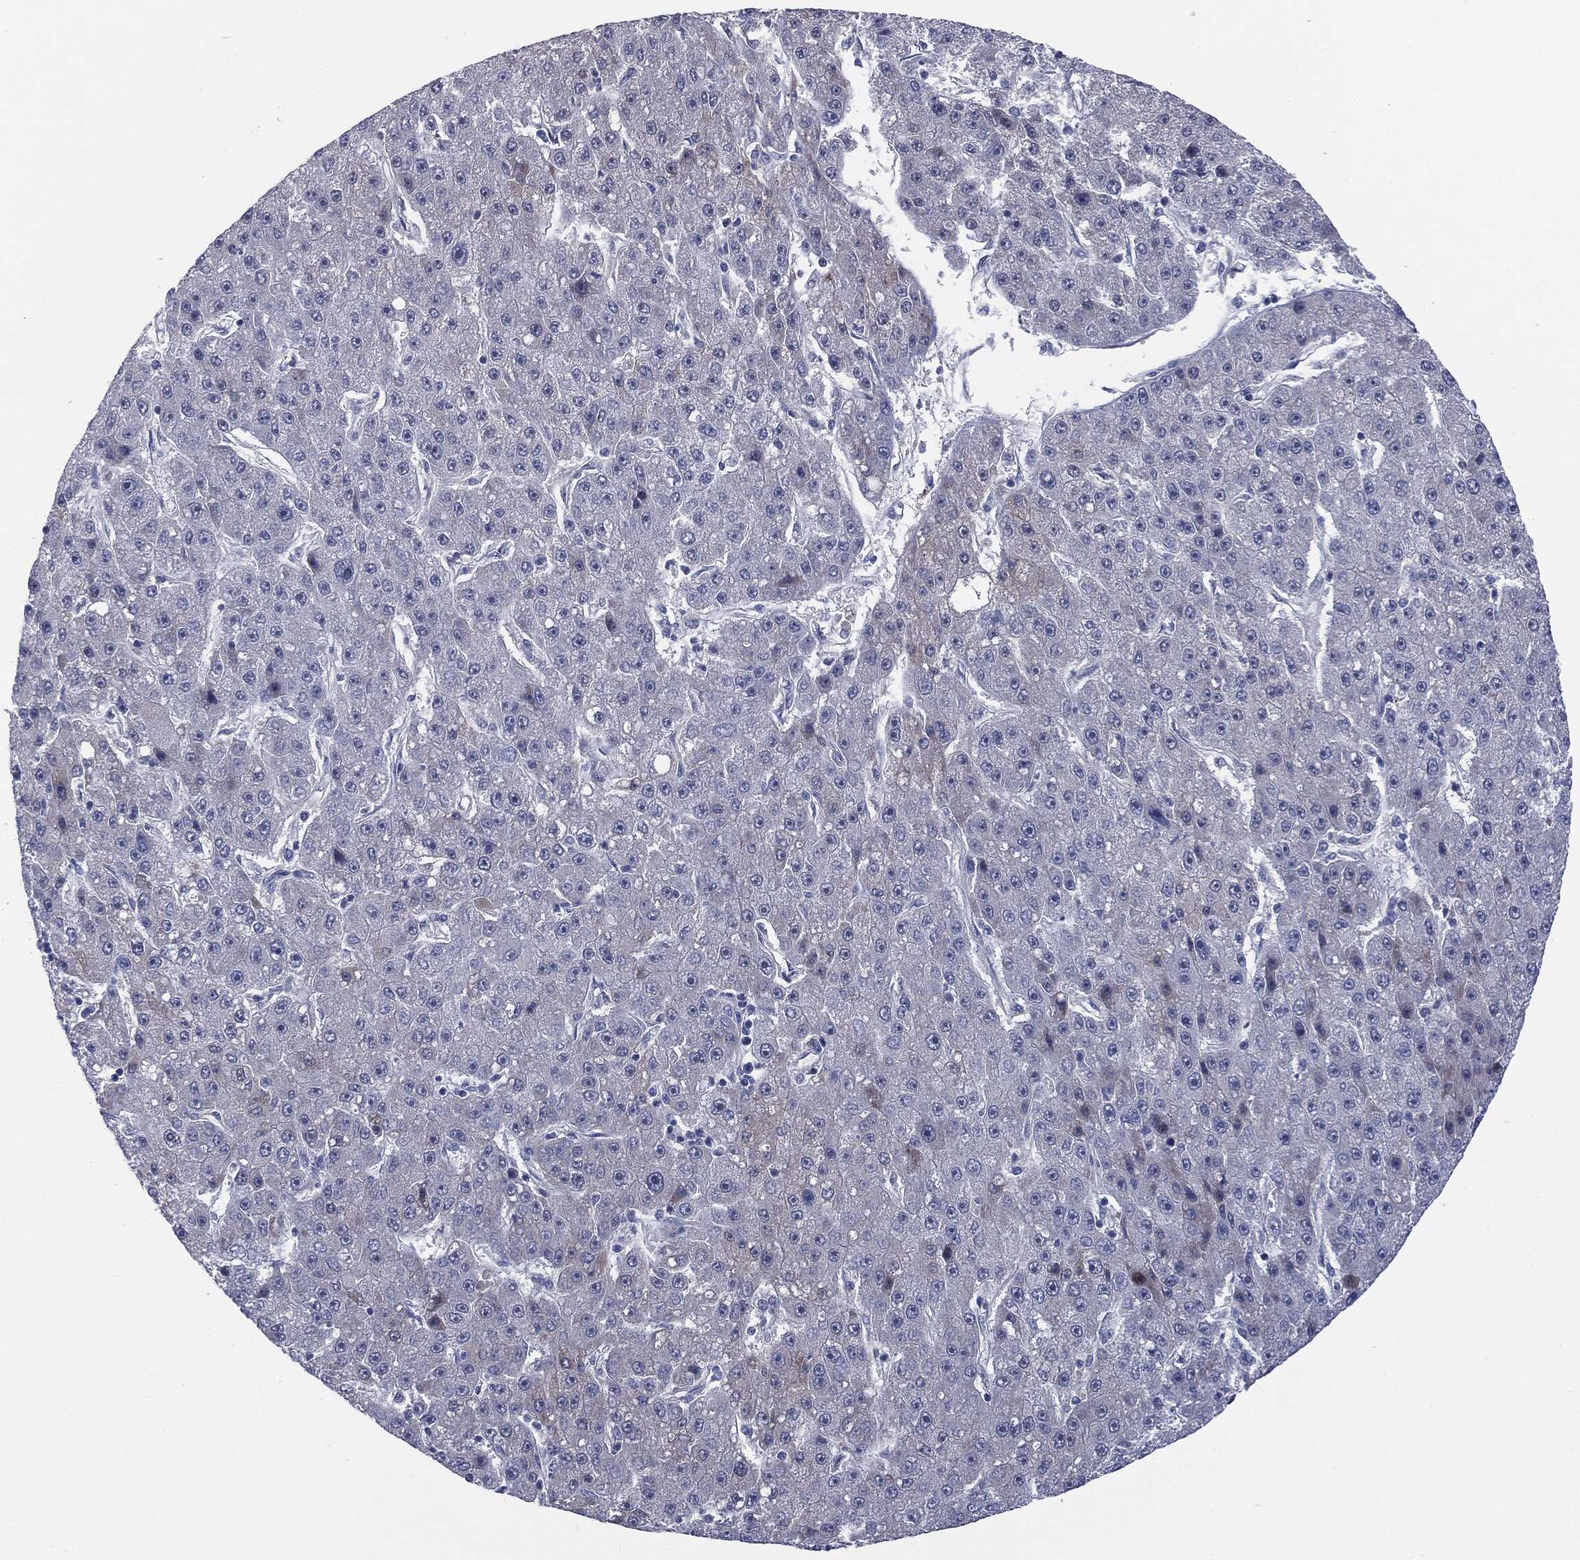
{"staining": {"intensity": "negative", "quantity": "none", "location": "none"}, "tissue": "liver cancer", "cell_type": "Tumor cells", "image_type": "cancer", "snomed": [{"axis": "morphology", "description": "Carcinoma, Hepatocellular, NOS"}, {"axis": "topography", "description": "Liver"}], "caption": "This is an immunohistochemistry (IHC) histopathology image of human liver cancer. There is no positivity in tumor cells.", "gene": "KRT5", "patient": {"sex": "male", "age": 67}}